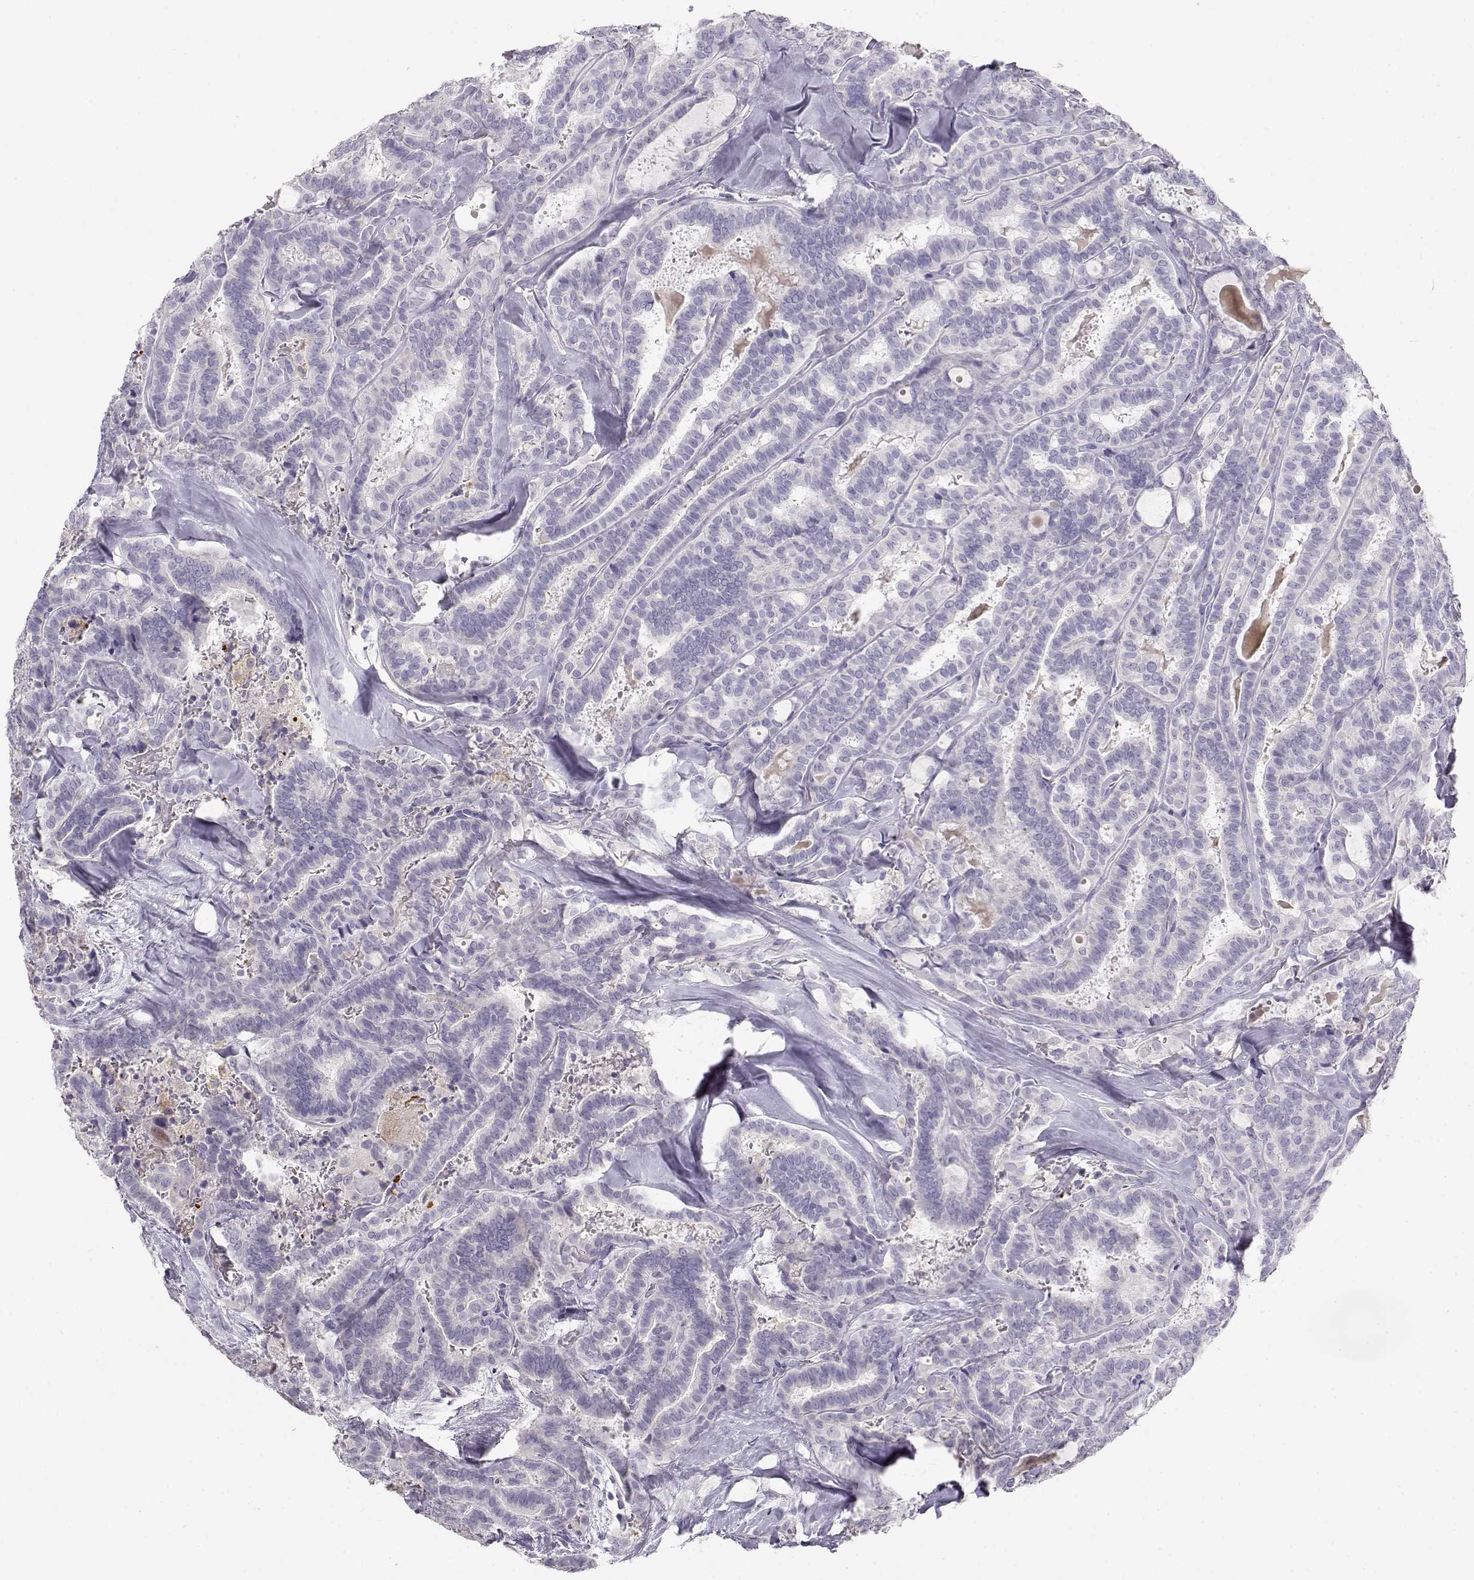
{"staining": {"intensity": "negative", "quantity": "none", "location": "none"}, "tissue": "thyroid cancer", "cell_type": "Tumor cells", "image_type": "cancer", "snomed": [{"axis": "morphology", "description": "Papillary adenocarcinoma, NOS"}, {"axis": "topography", "description": "Thyroid gland"}], "caption": "An immunohistochemistry (IHC) image of thyroid cancer (papillary adenocarcinoma) is shown. There is no staining in tumor cells of thyroid cancer (papillary adenocarcinoma). Brightfield microscopy of immunohistochemistry (IHC) stained with DAB (brown) and hematoxylin (blue), captured at high magnification.", "gene": "NUTM1", "patient": {"sex": "female", "age": 39}}